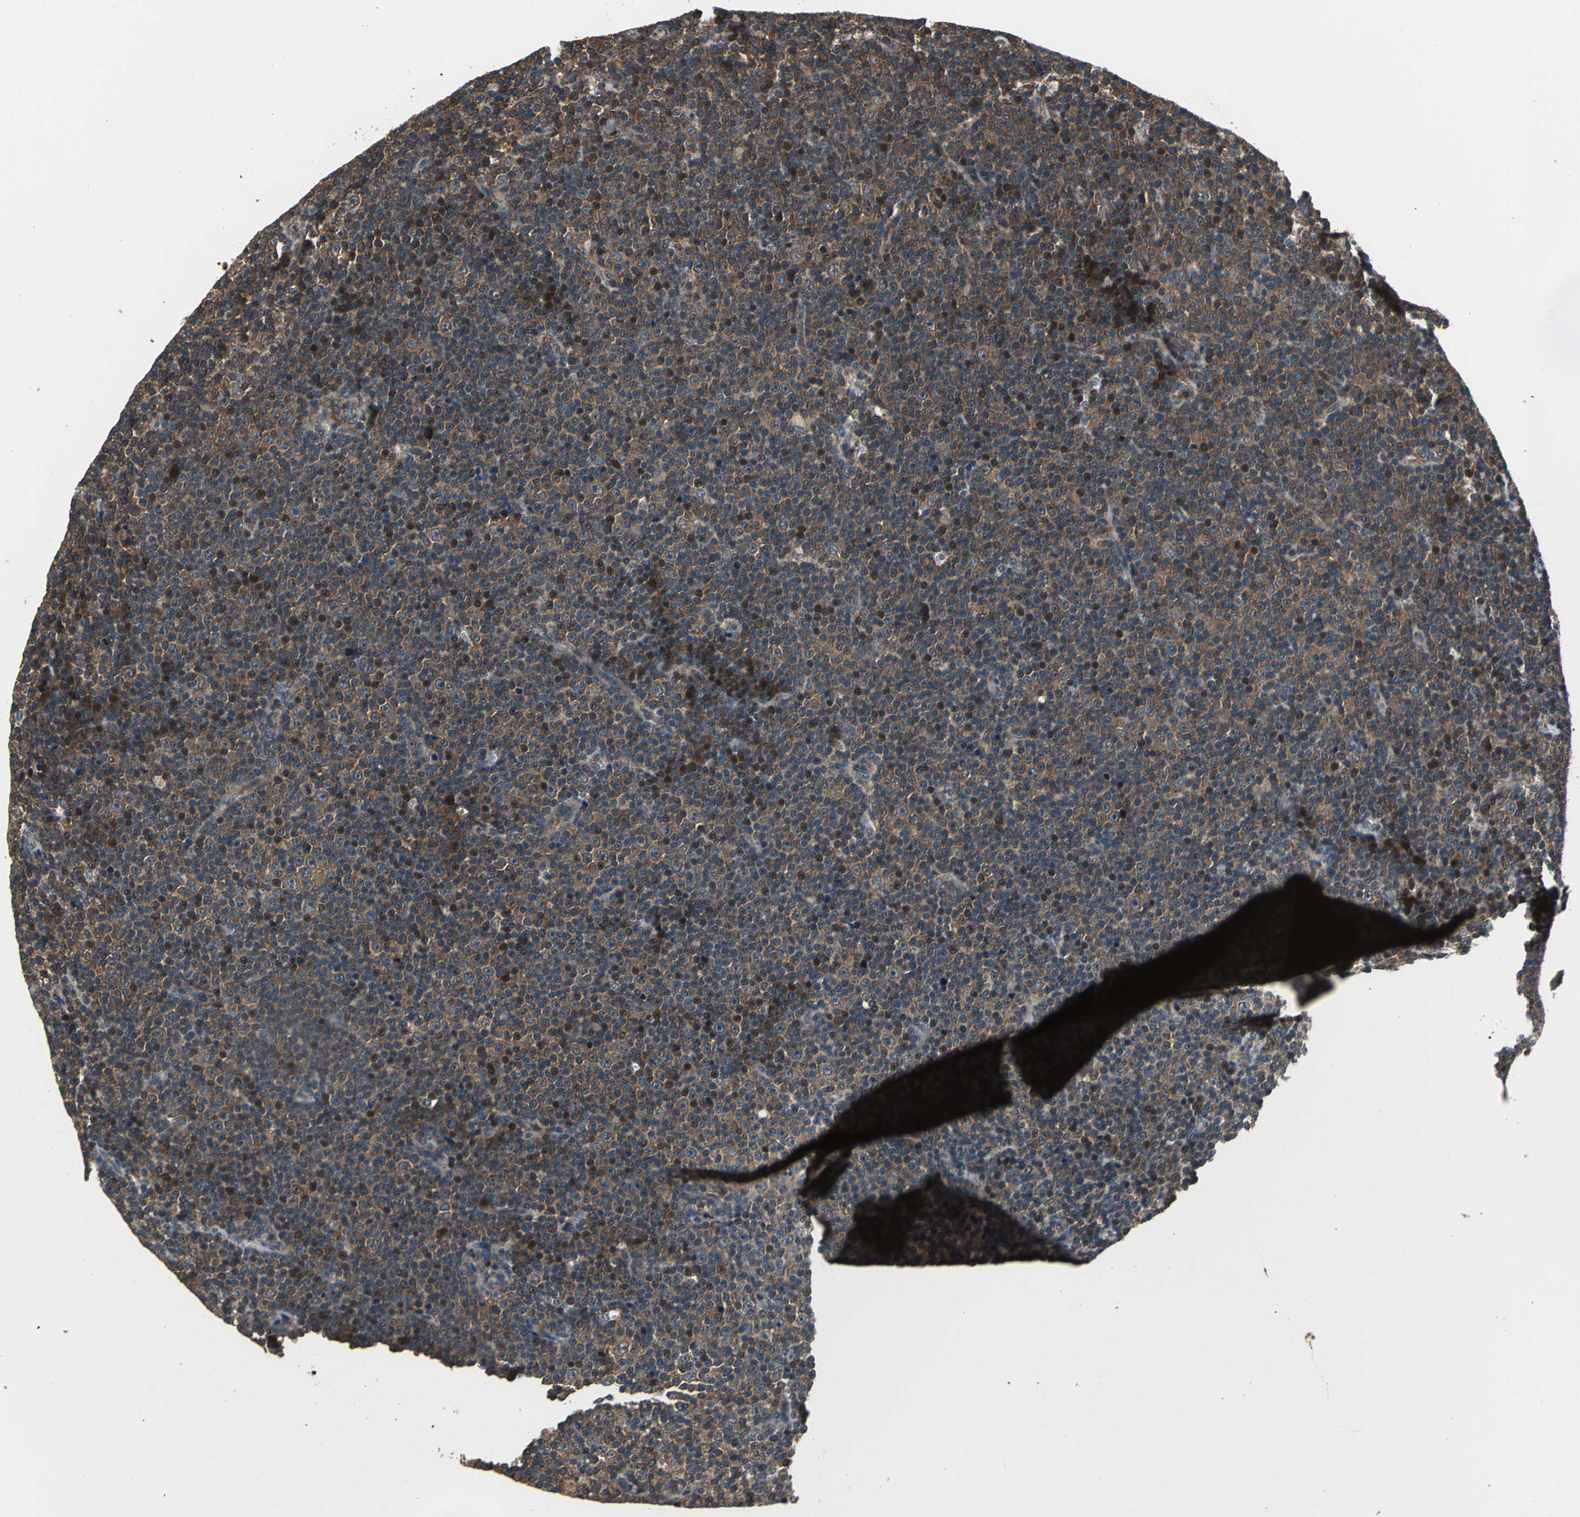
{"staining": {"intensity": "moderate", "quantity": ">75%", "location": "cytoplasmic/membranous"}, "tissue": "lymphoma", "cell_type": "Tumor cells", "image_type": "cancer", "snomed": [{"axis": "morphology", "description": "Malignant lymphoma, non-Hodgkin's type, Low grade"}, {"axis": "topography", "description": "Lymph node"}], "caption": "DAB immunohistochemical staining of human low-grade malignant lymphoma, non-Hodgkin's type demonstrates moderate cytoplasmic/membranous protein expression in approximately >75% of tumor cells. The staining is performed using DAB brown chromogen to label protein expression. The nuclei are counter-stained blue using hematoxylin.", "gene": "EIF2B2", "patient": {"sex": "female", "age": 67}}